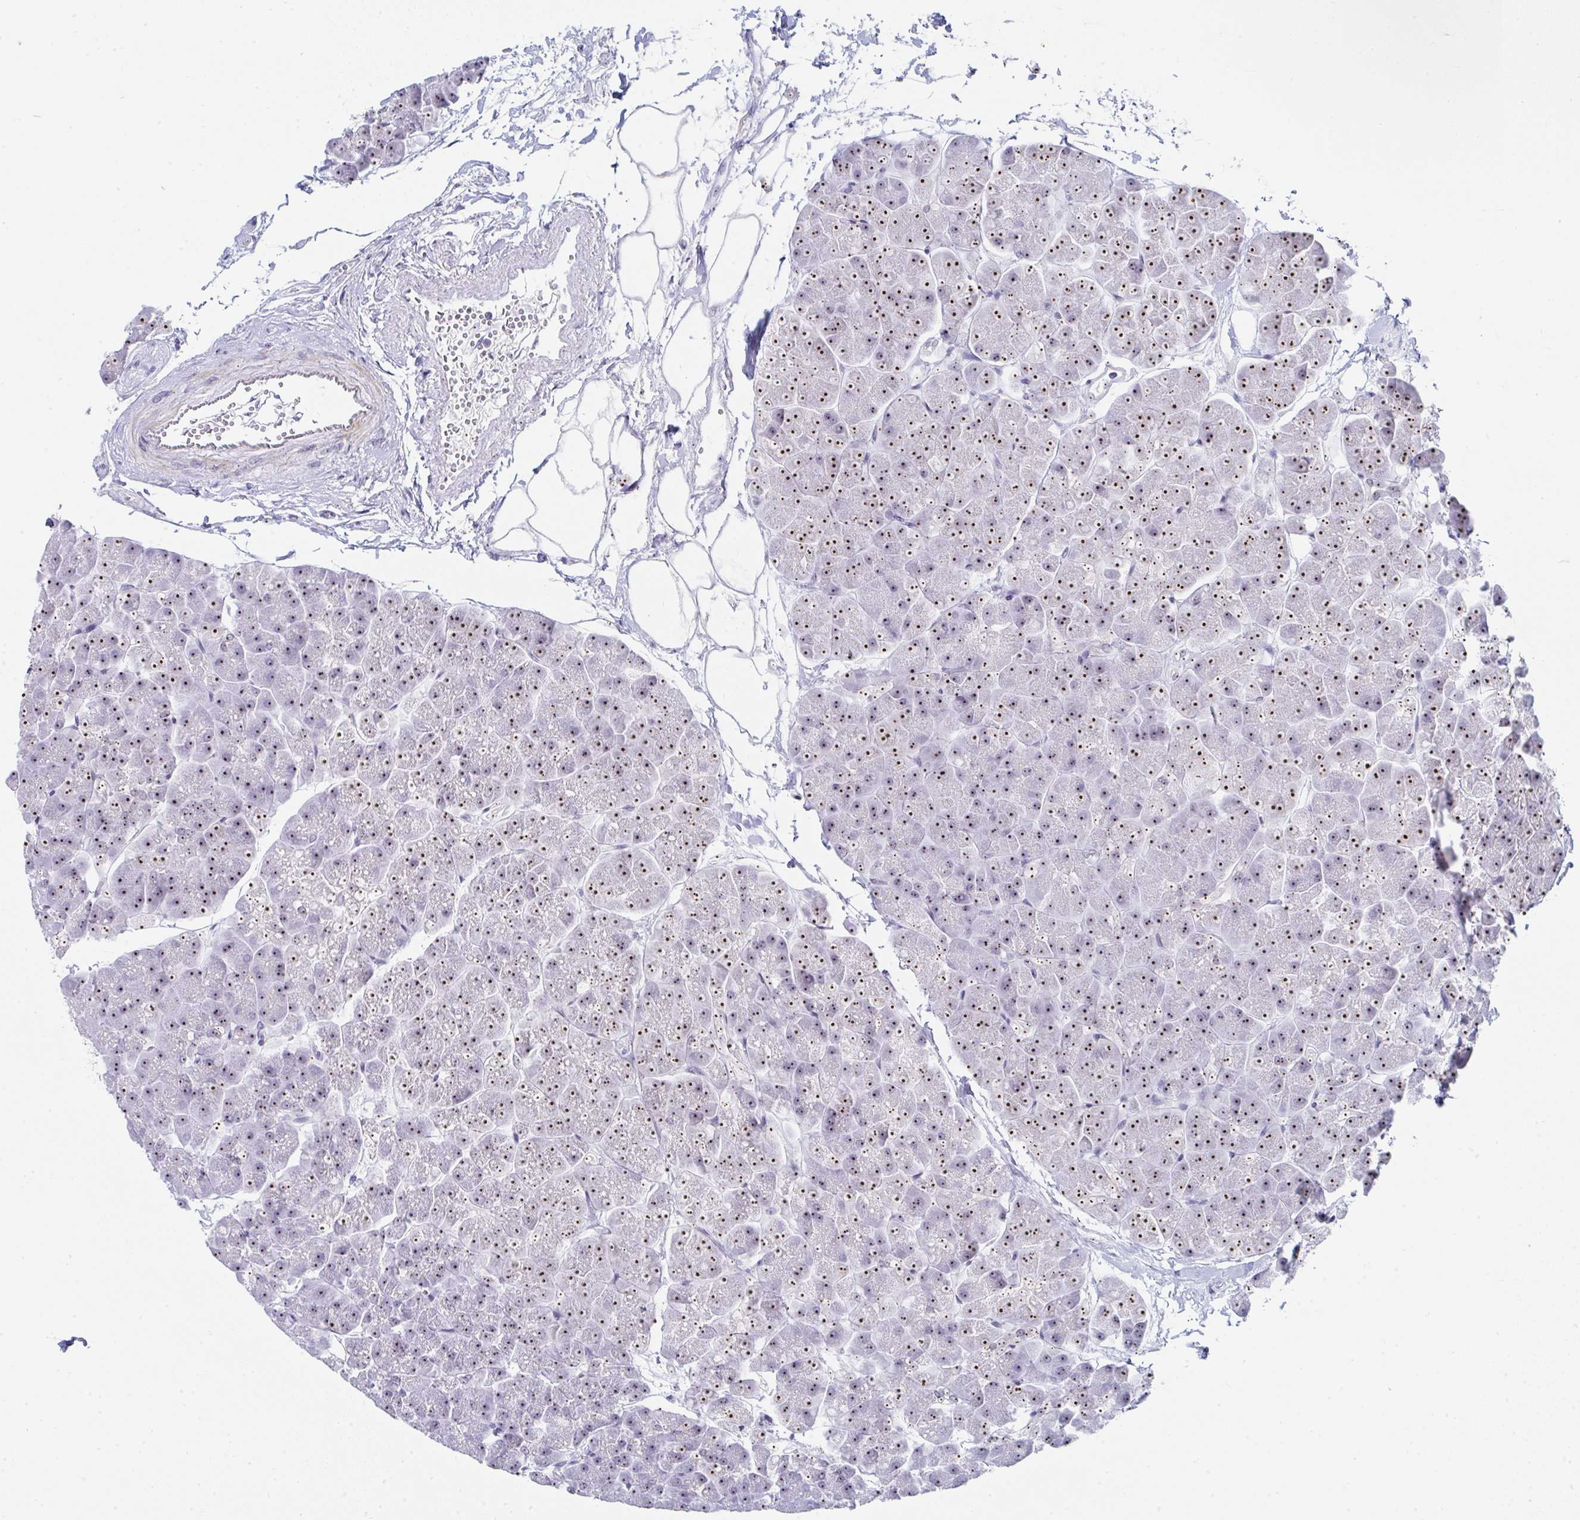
{"staining": {"intensity": "moderate", "quantity": ">75%", "location": "nuclear"}, "tissue": "pancreas", "cell_type": "Exocrine glandular cells", "image_type": "normal", "snomed": [{"axis": "morphology", "description": "Normal tissue, NOS"}, {"axis": "topography", "description": "Pancreas"}, {"axis": "topography", "description": "Peripheral nerve tissue"}], "caption": "Moderate nuclear protein positivity is present in about >75% of exocrine glandular cells in pancreas.", "gene": "NOP10", "patient": {"sex": "male", "age": 54}}